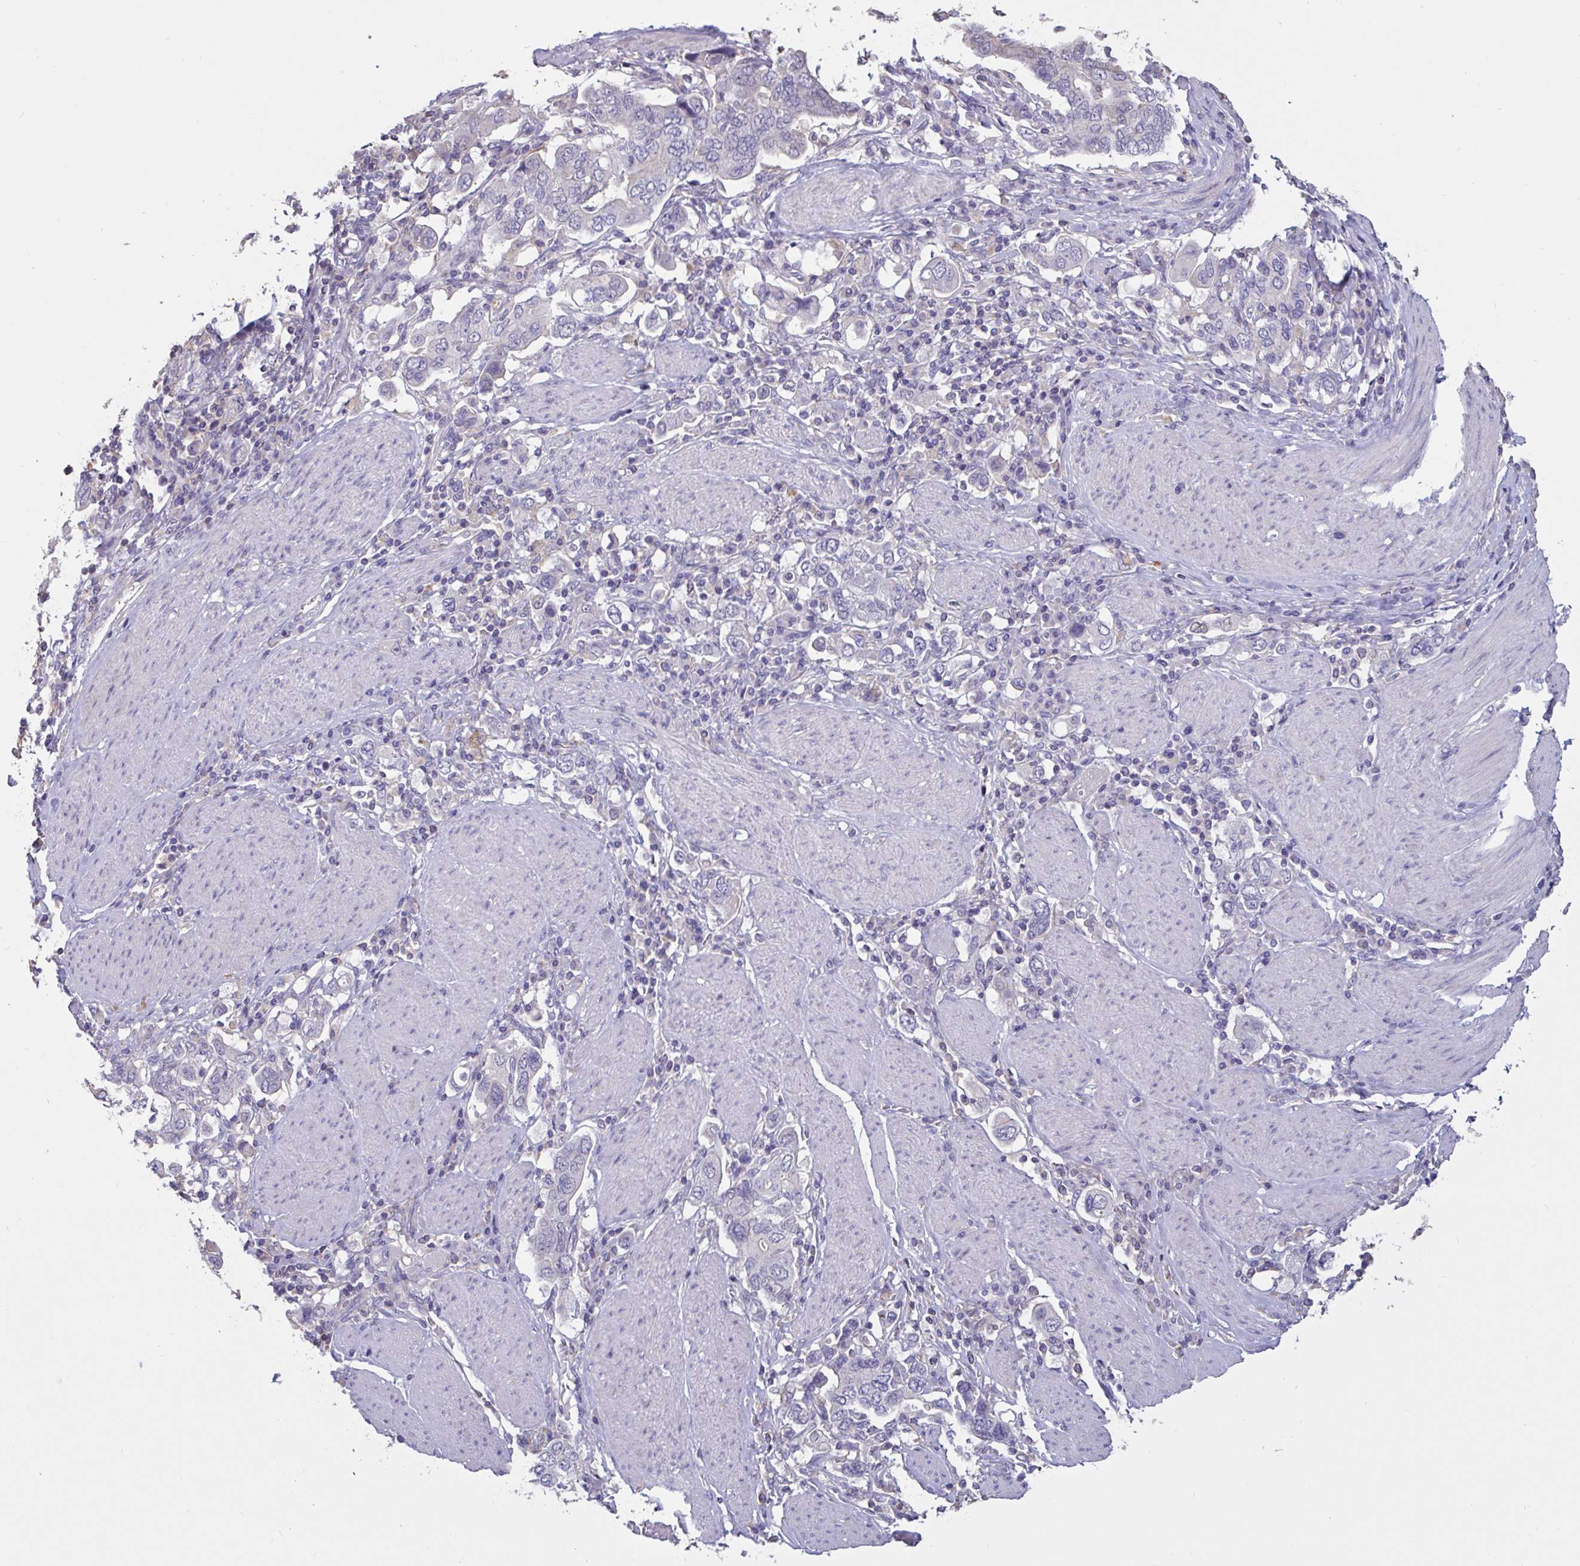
{"staining": {"intensity": "negative", "quantity": "none", "location": "none"}, "tissue": "stomach cancer", "cell_type": "Tumor cells", "image_type": "cancer", "snomed": [{"axis": "morphology", "description": "Adenocarcinoma, NOS"}, {"axis": "topography", "description": "Stomach, upper"}], "caption": "Human stomach cancer (adenocarcinoma) stained for a protein using immunohistochemistry exhibits no positivity in tumor cells.", "gene": "DDX39A", "patient": {"sex": "male", "age": 62}}